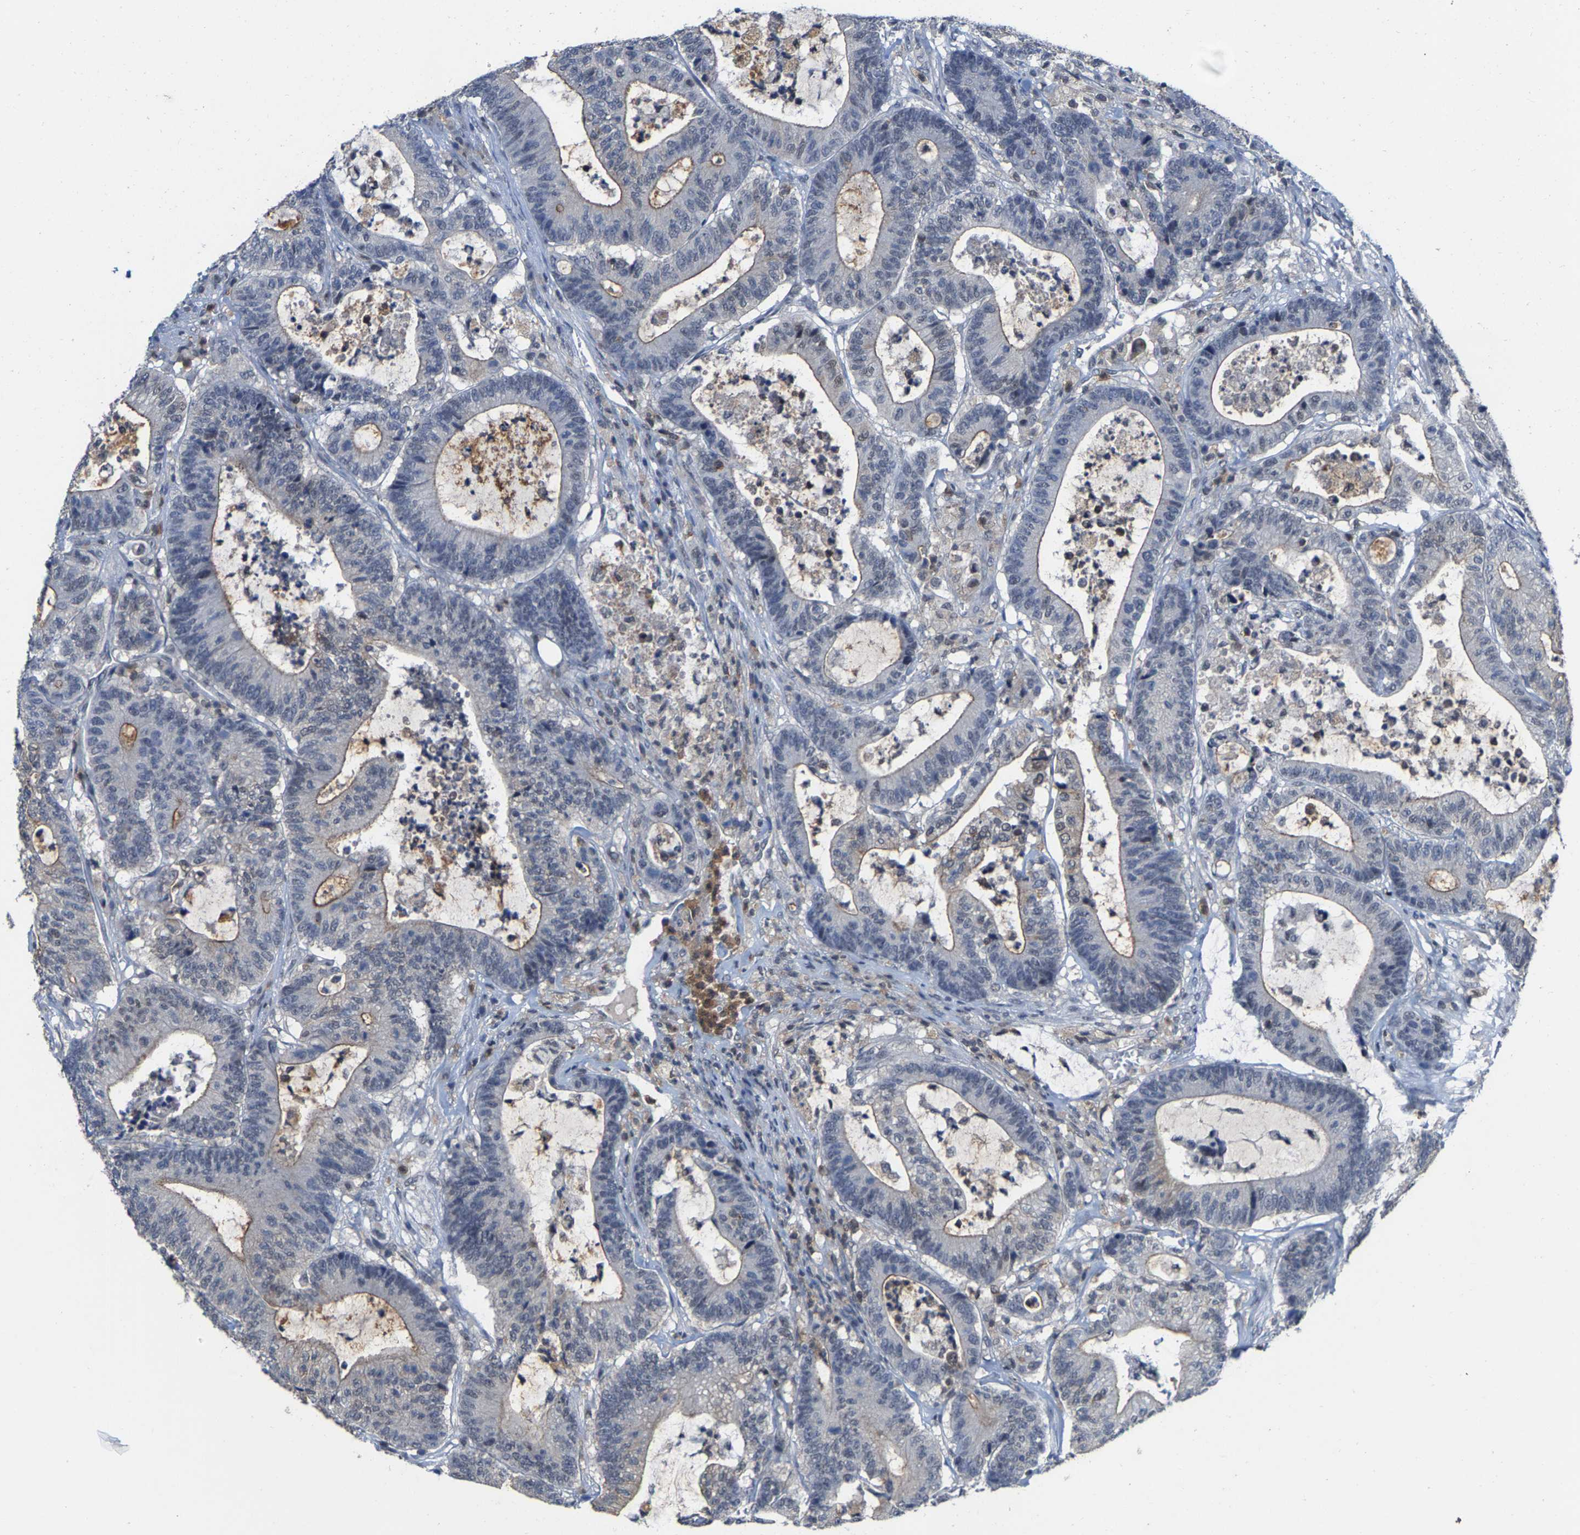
{"staining": {"intensity": "negative", "quantity": "none", "location": "none"}, "tissue": "colorectal cancer", "cell_type": "Tumor cells", "image_type": "cancer", "snomed": [{"axis": "morphology", "description": "Adenocarcinoma, NOS"}, {"axis": "topography", "description": "Colon"}], "caption": "Human colorectal cancer stained for a protein using immunohistochemistry (IHC) exhibits no expression in tumor cells.", "gene": "FGD3", "patient": {"sex": "female", "age": 84}}